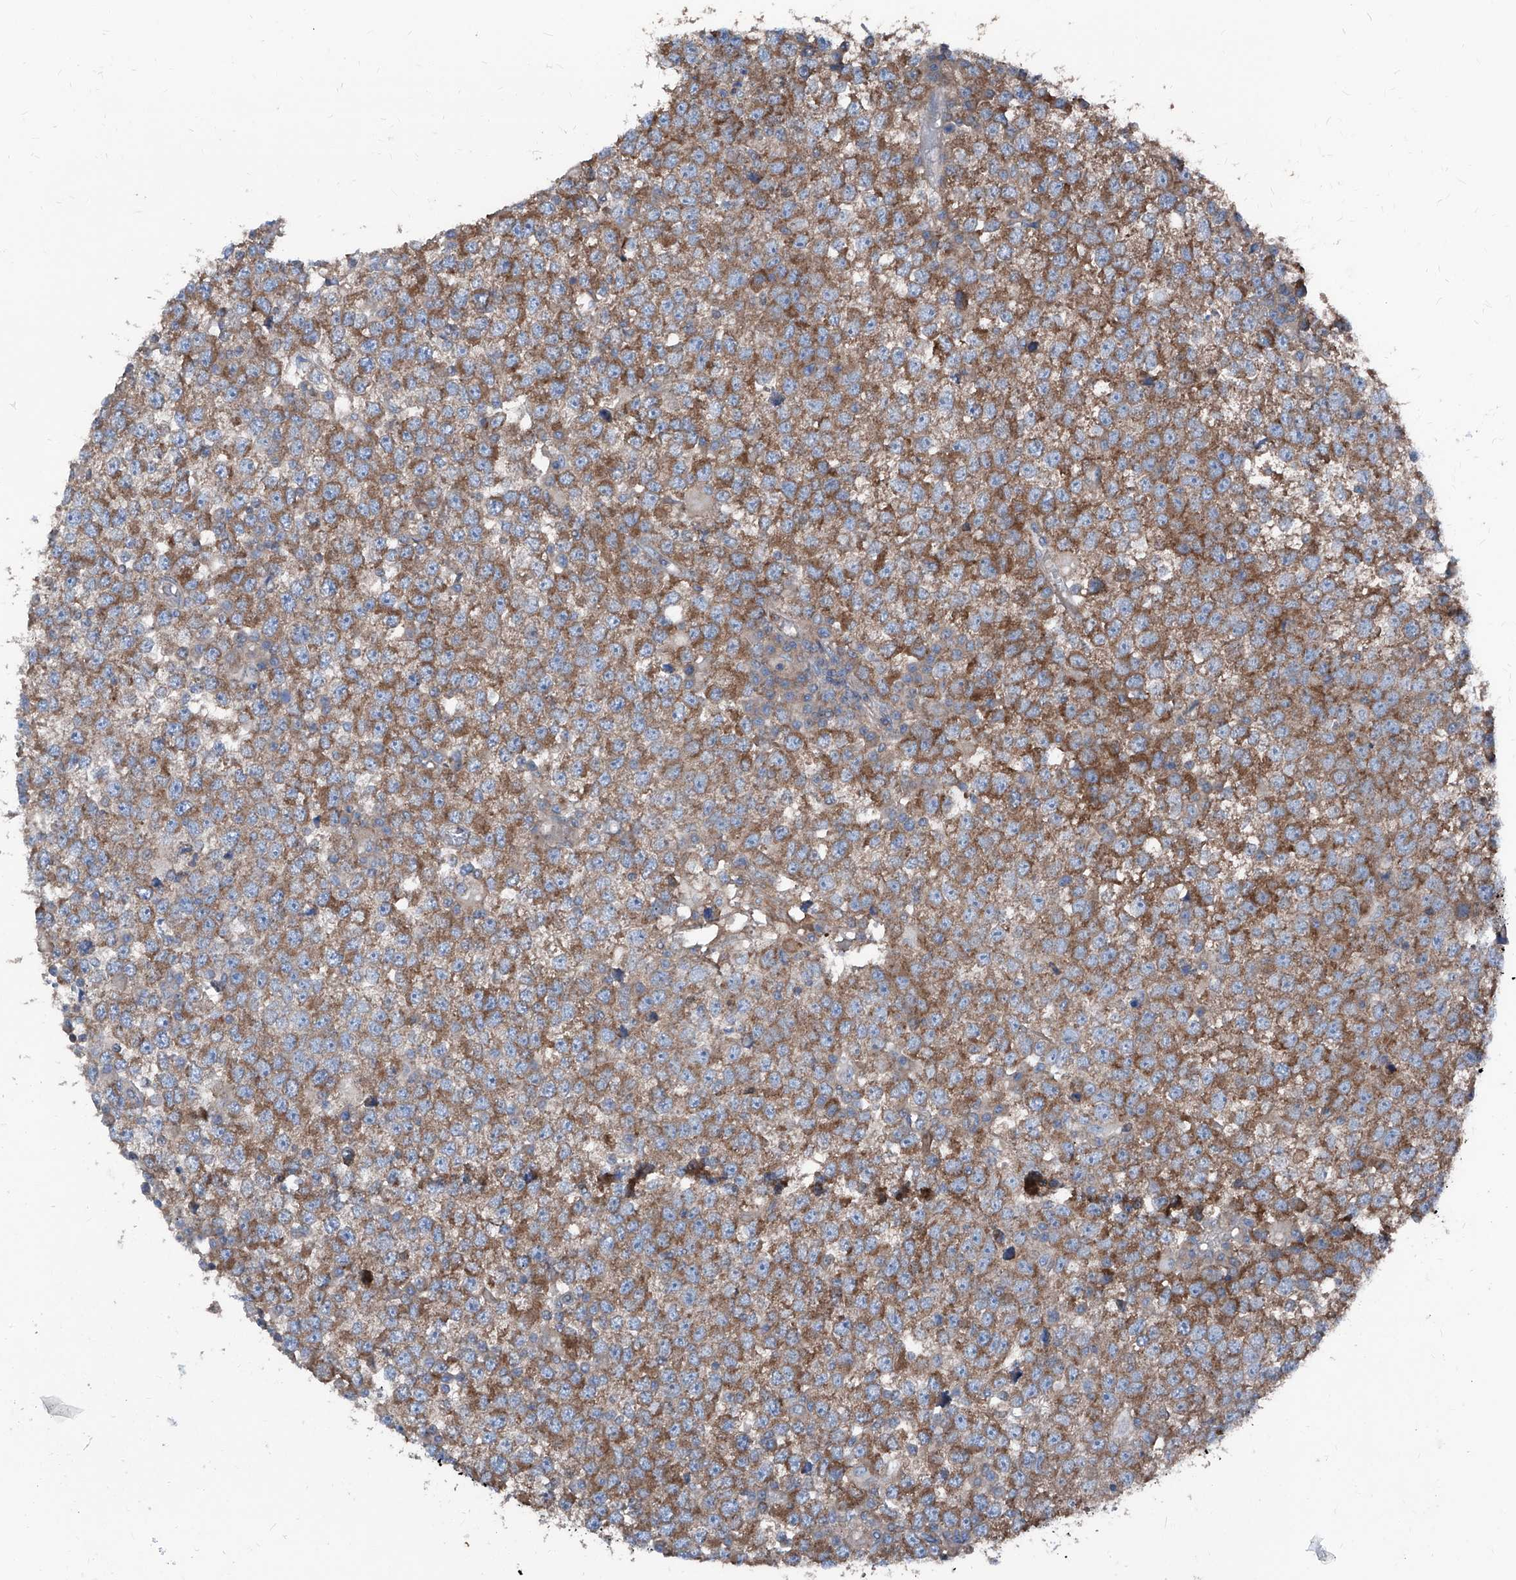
{"staining": {"intensity": "moderate", "quantity": ">75%", "location": "cytoplasmic/membranous"}, "tissue": "testis cancer", "cell_type": "Tumor cells", "image_type": "cancer", "snomed": [{"axis": "morphology", "description": "Seminoma, NOS"}, {"axis": "topography", "description": "Testis"}], "caption": "Immunohistochemical staining of human testis cancer (seminoma) shows moderate cytoplasmic/membranous protein expression in approximately >75% of tumor cells. (IHC, brightfield microscopy, high magnification).", "gene": "GPAT3", "patient": {"sex": "male", "age": 65}}